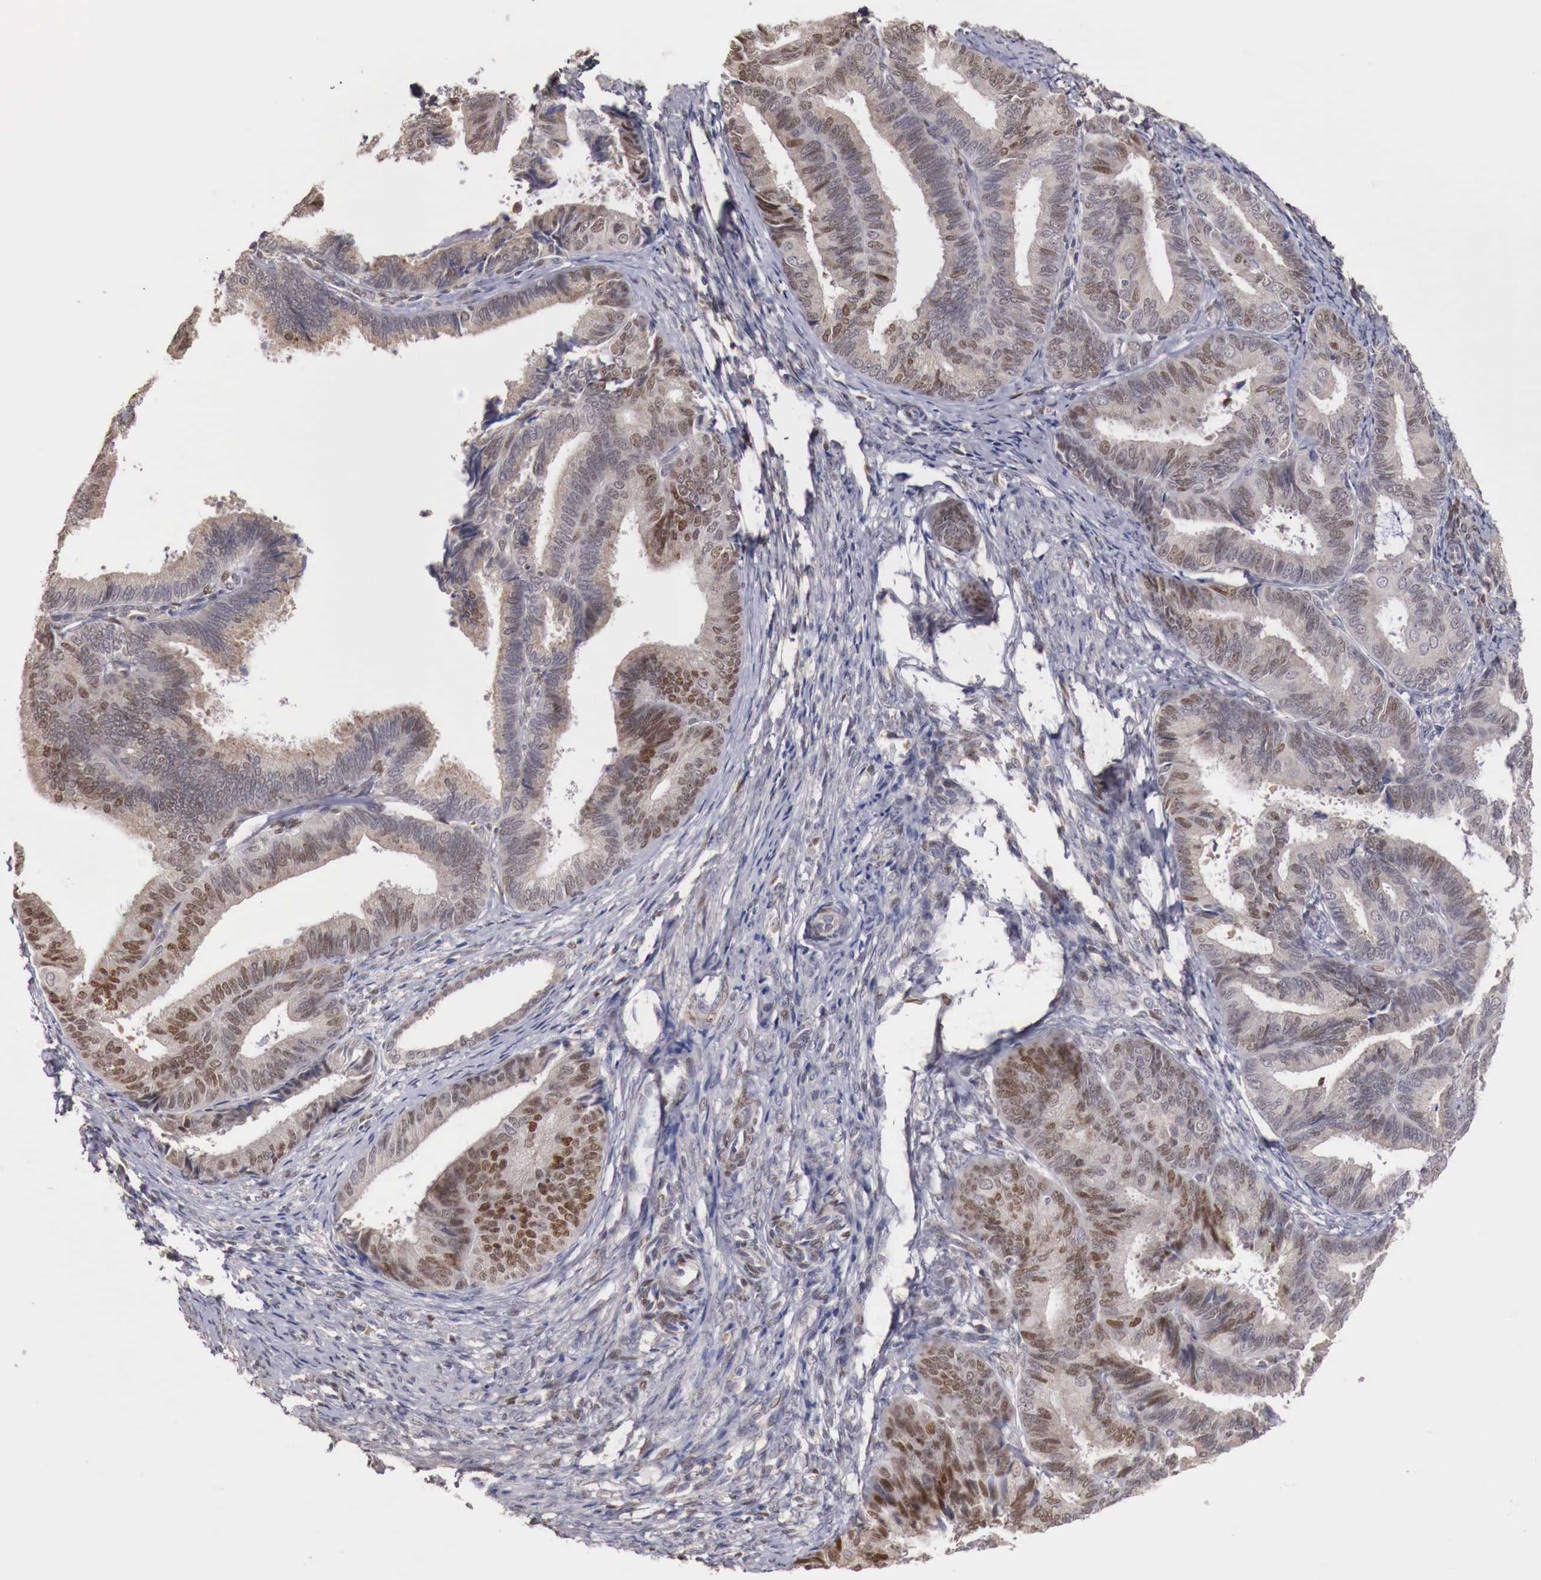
{"staining": {"intensity": "moderate", "quantity": "25%-75%", "location": "nuclear"}, "tissue": "endometrial cancer", "cell_type": "Tumor cells", "image_type": "cancer", "snomed": [{"axis": "morphology", "description": "Adenocarcinoma, NOS"}, {"axis": "topography", "description": "Endometrium"}], "caption": "Immunohistochemical staining of adenocarcinoma (endometrial) displays medium levels of moderate nuclear protein expression in about 25%-75% of tumor cells.", "gene": "KHDRBS2", "patient": {"sex": "female", "age": 63}}